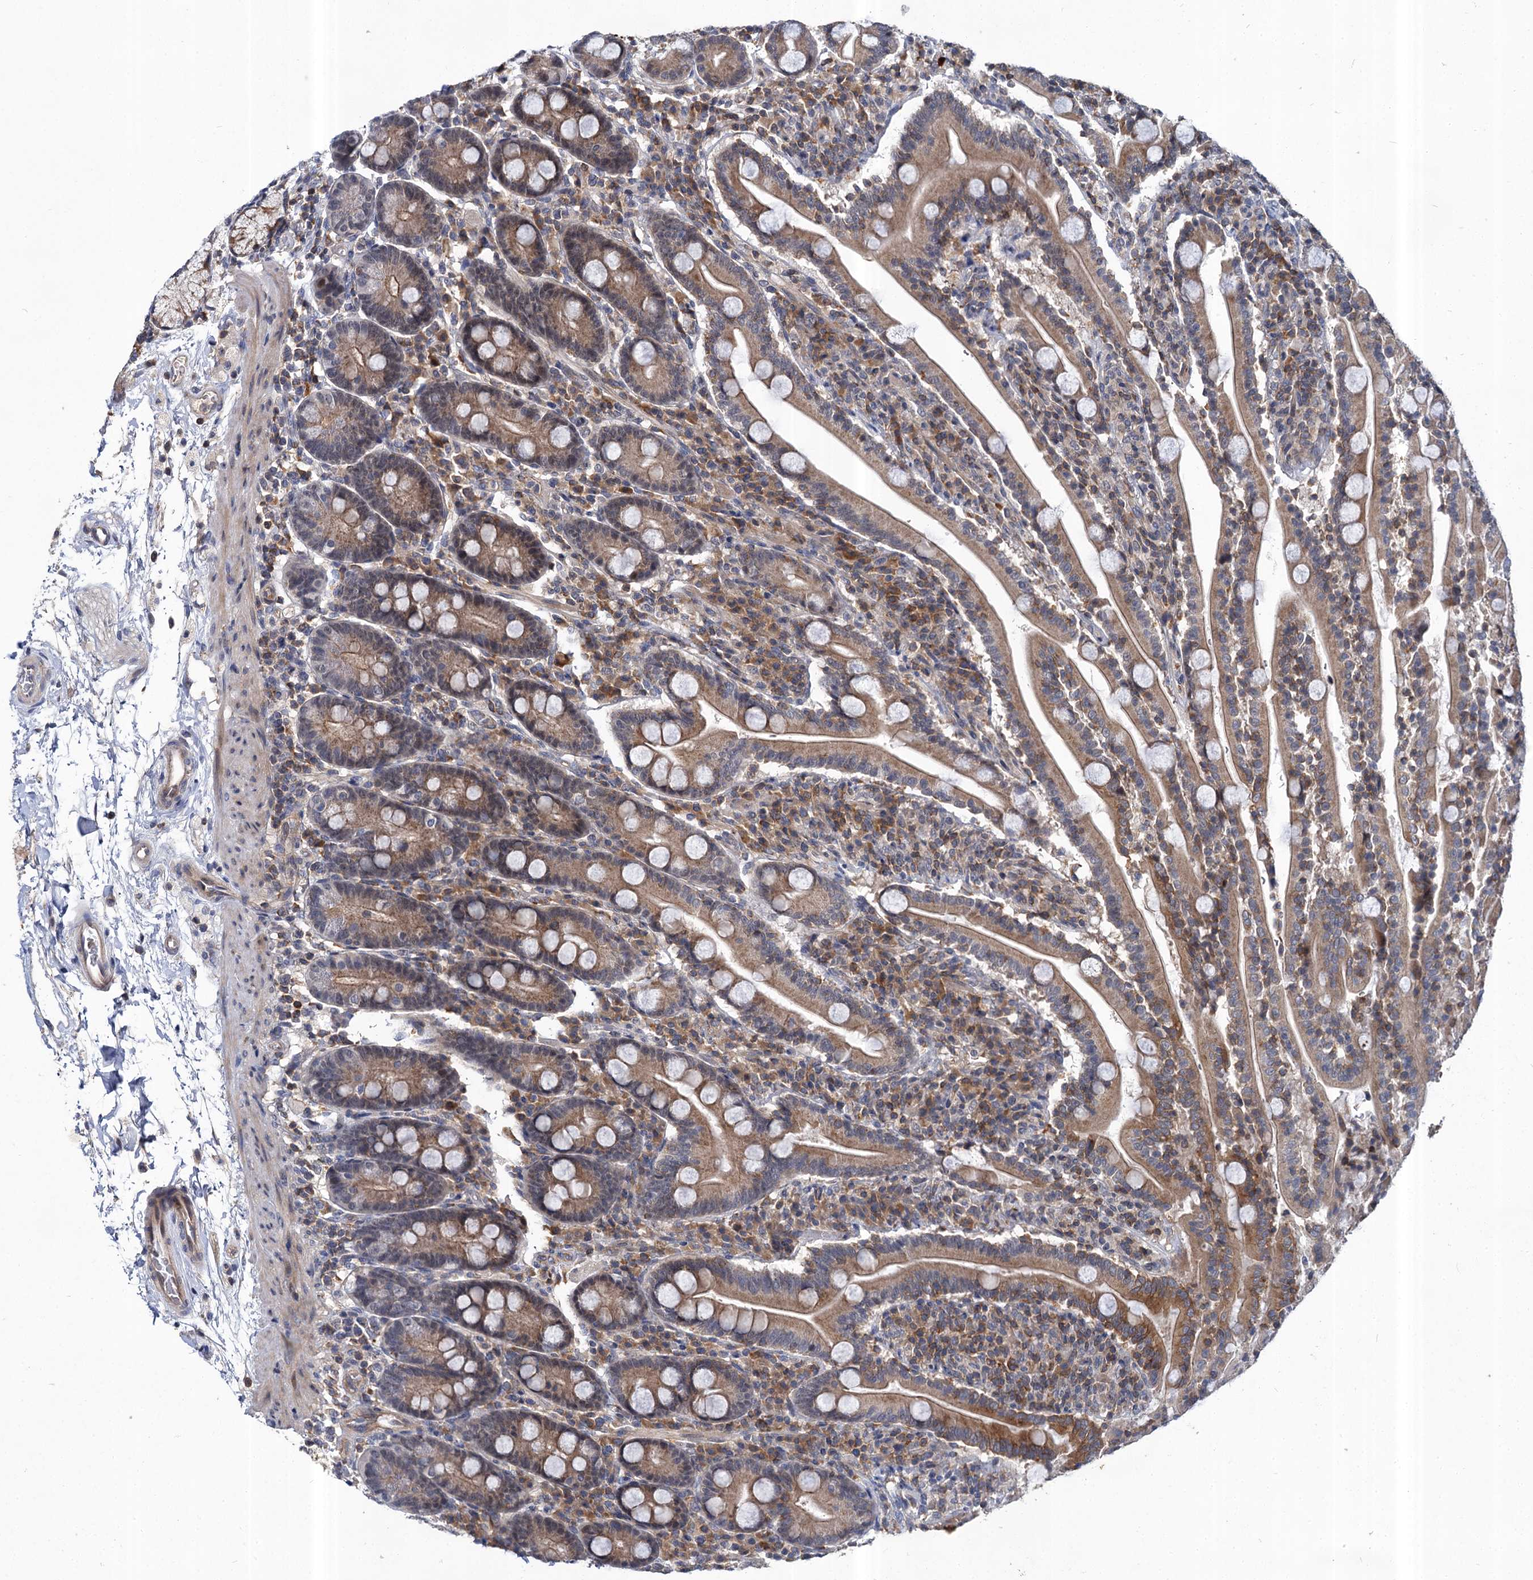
{"staining": {"intensity": "moderate", "quantity": ">75%", "location": "cytoplasmic/membranous"}, "tissue": "duodenum", "cell_type": "Glandular cells", "image_type": "normal", "snomed": [{"axis": "morphology", "description": "Normal tissue, NOS"}, {"axis": "topography", "description": "Duodenum"}], "caption": "Benign duodenum shows moderate cytoplasmic/membranous staining in about >75% of glandular cells.", "gene": "ABLIM1", "patient": {"sex": "male", "age": 35}}